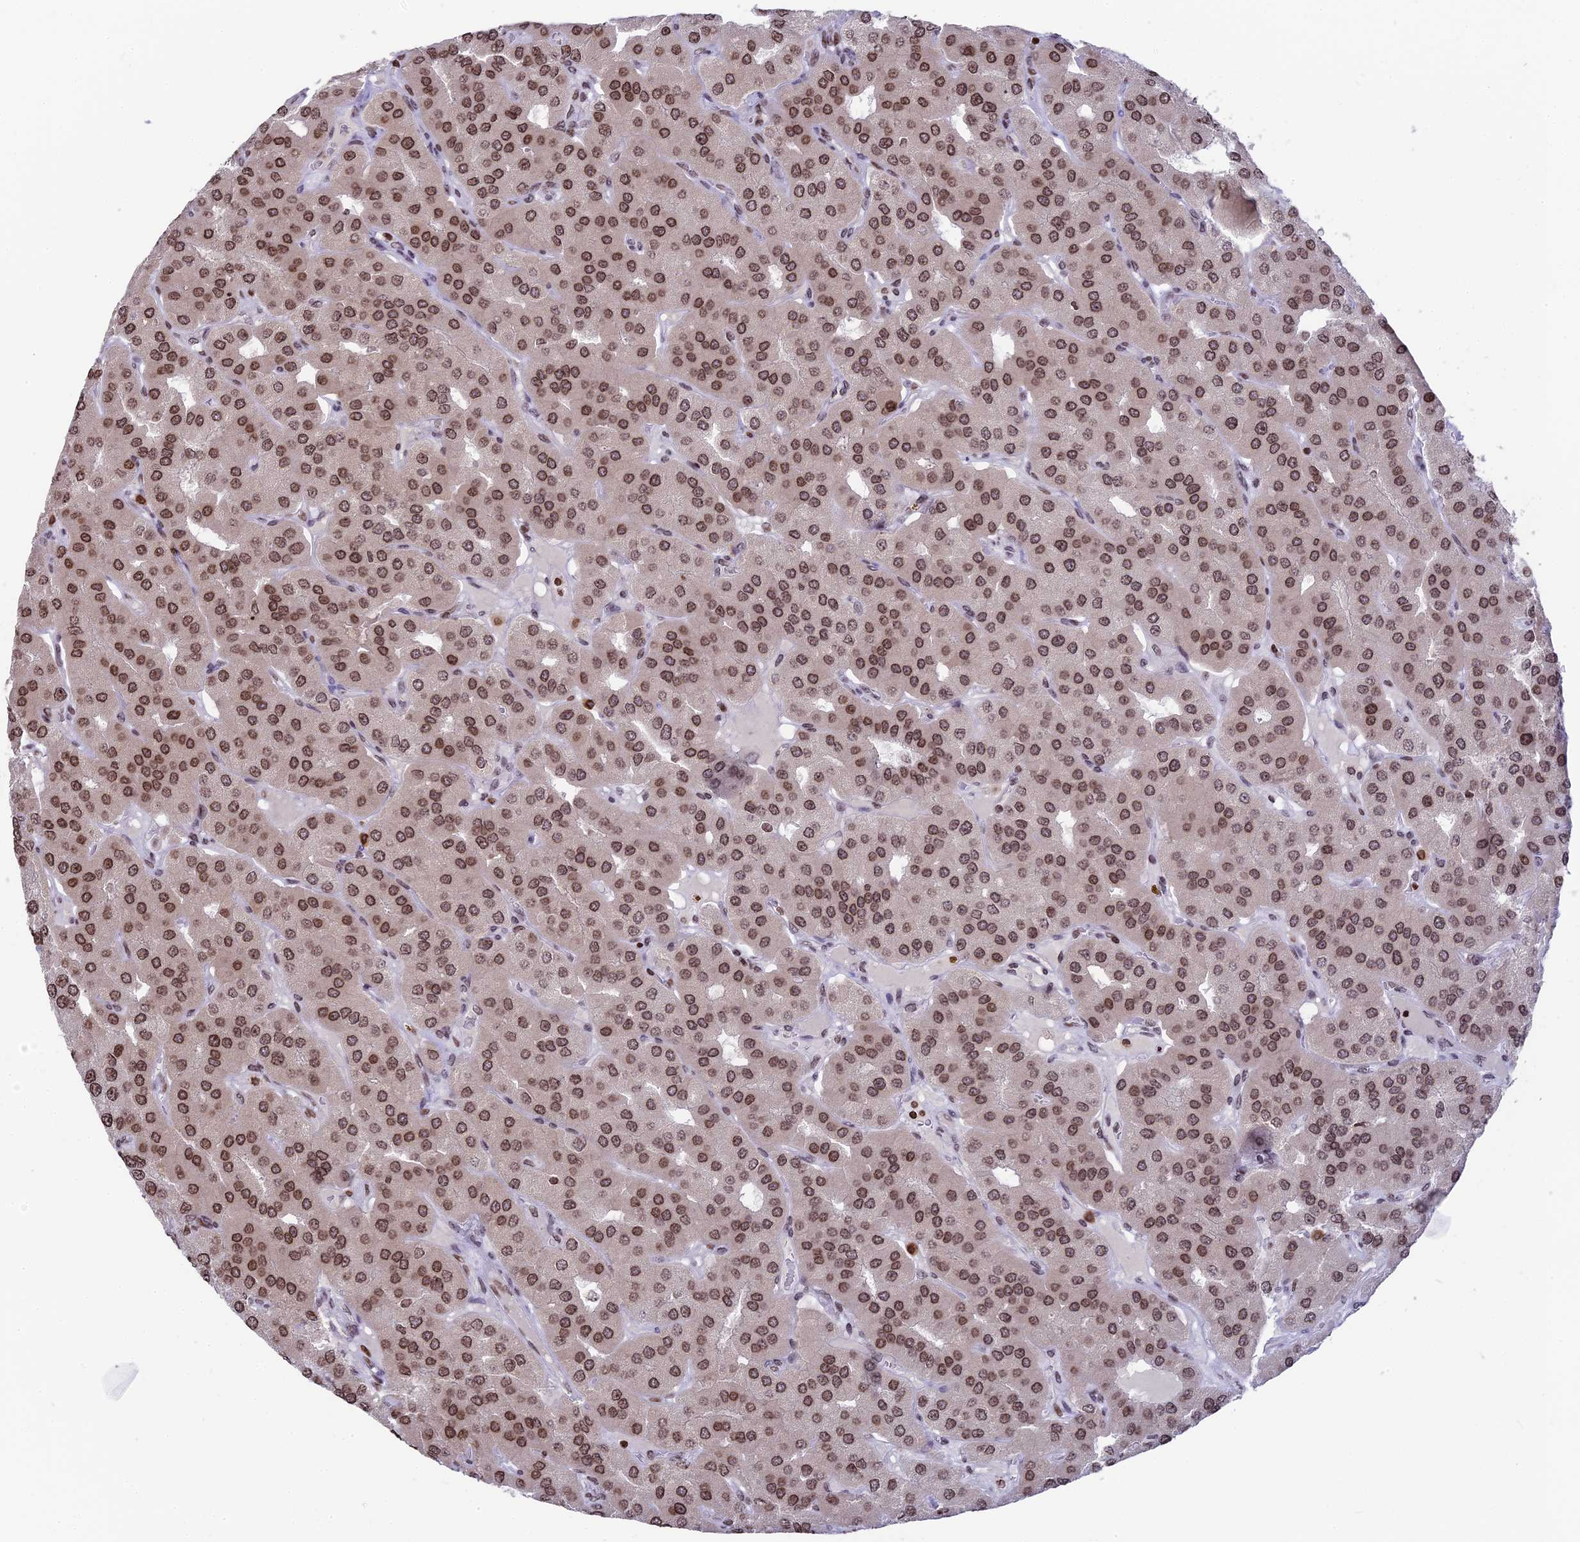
{"staining": {"intensity": "moderate", "quantity": ">75%", "location": "nuclear"}, "tissue": "parathyroid gland", "cell_type": "Glandular cells", "image_type": "normal", "snomed": [{"axis": "morphology", "description": "Normal tissue, NOS"}, {"axis": "morphology", "description": "Adenoma, NOS"}, {"axis": "topography", "description": "Parathyroid gland"}], "caption": "A medium amount of moderate nuclear staining is present in approximately >75% of glandular cells in unremarkable parathyroid gland. The staining was performed using DAB to visualize the protein expression in brown, while the nuclei were stained in blue with hematoxylin (Magnification: 20x).", "gene": "TET2", "patient": {"sex": "female", "age": 86}}